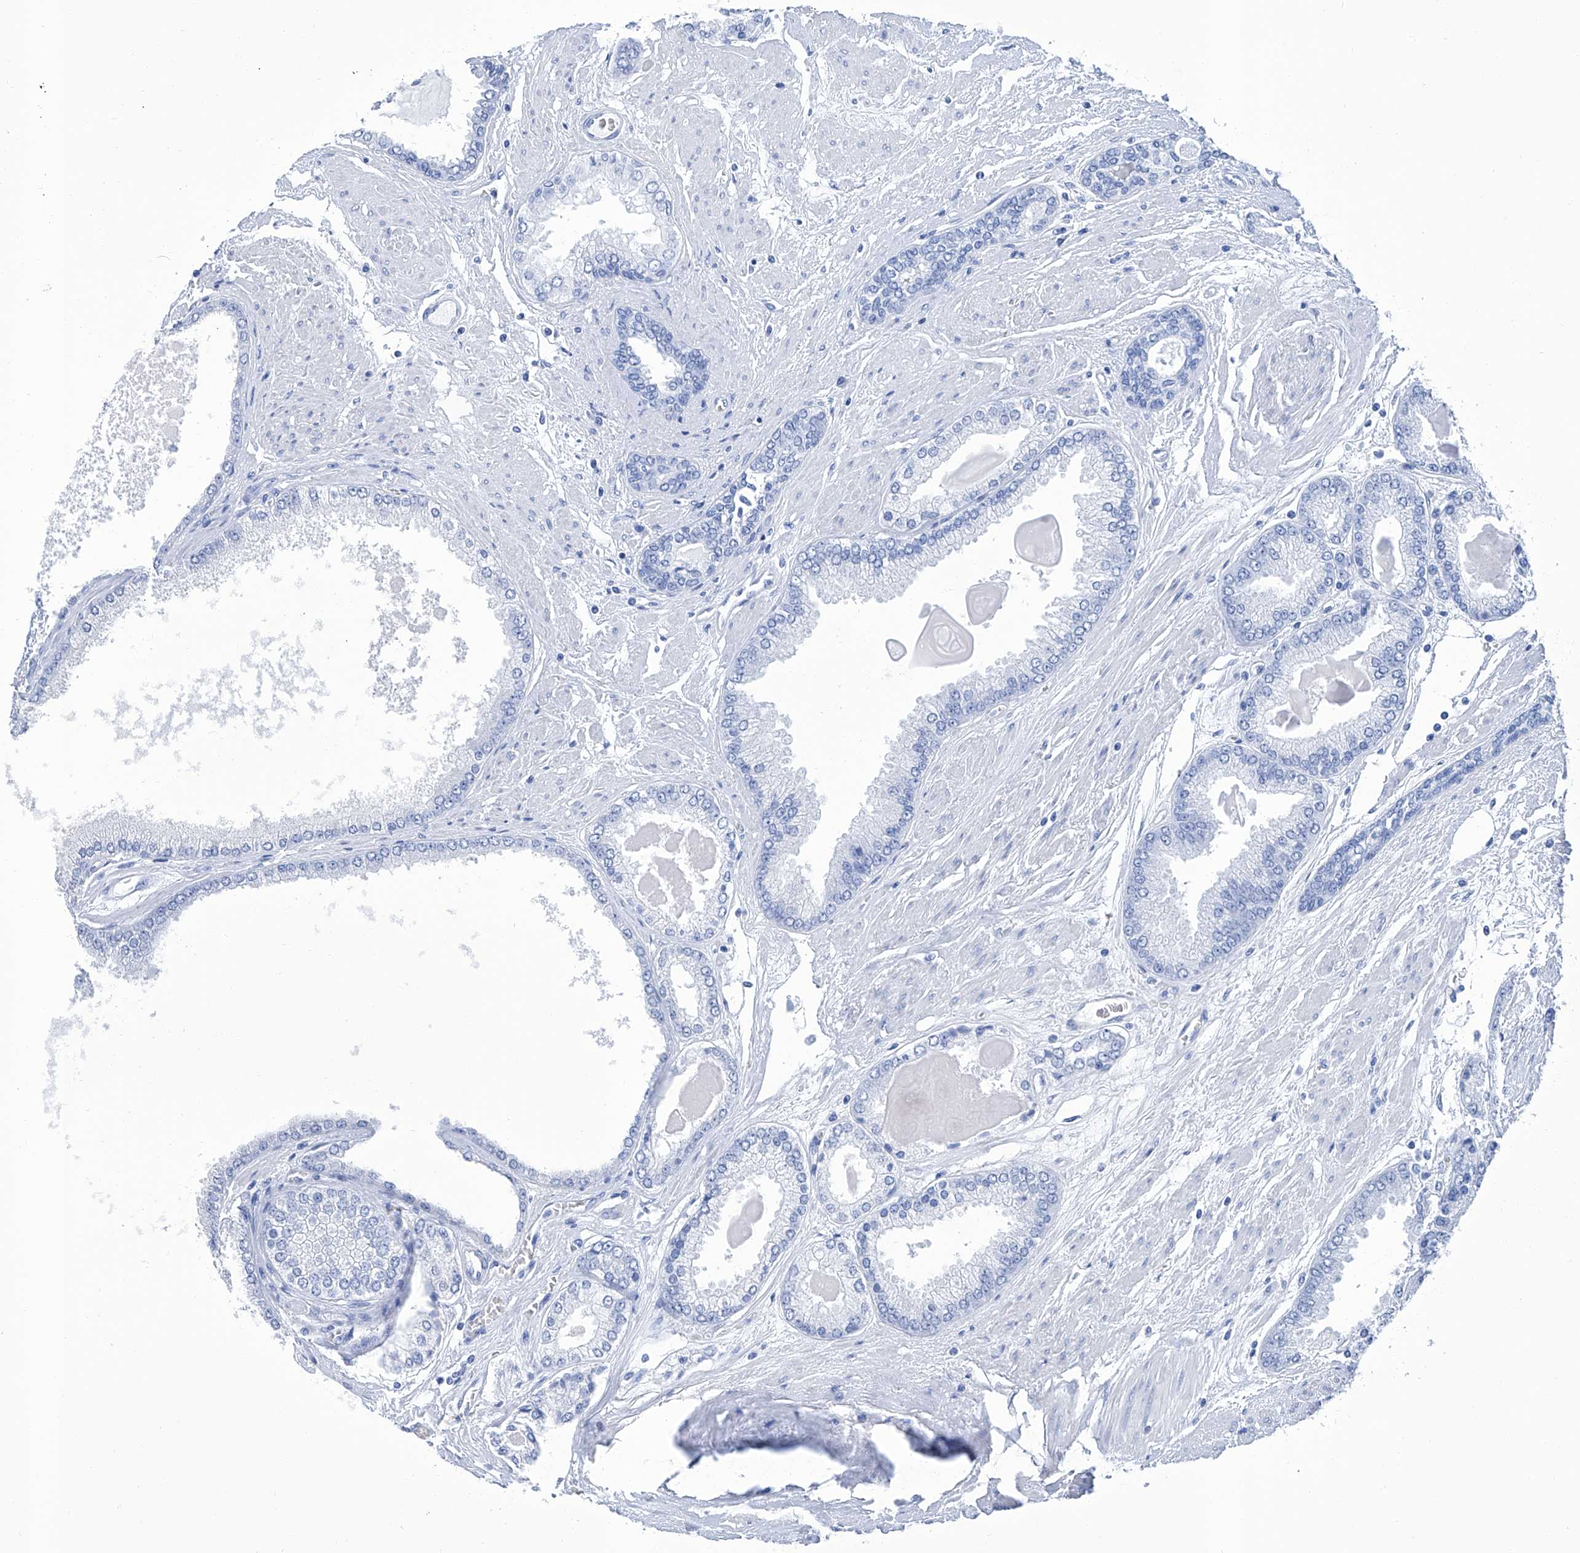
{"staining": {"intensity": "negative", "quantity": "none", "location": "none"}, "tissue": "prostate cancer", "cell_type": "Tumor cells", "image_type": "cancer", "snomed": [{"axis": "morphology", "description": "Adenocarcinoma, High grade"}, {"axis": "topography", "description": "Prostate"}], "caption": "Tumor cells are negative for brown protein staining in prostate cancer (high-grade adenocarcinoma).", "gene": "GPT", "patient": {"sex": "male", "age": 59}}